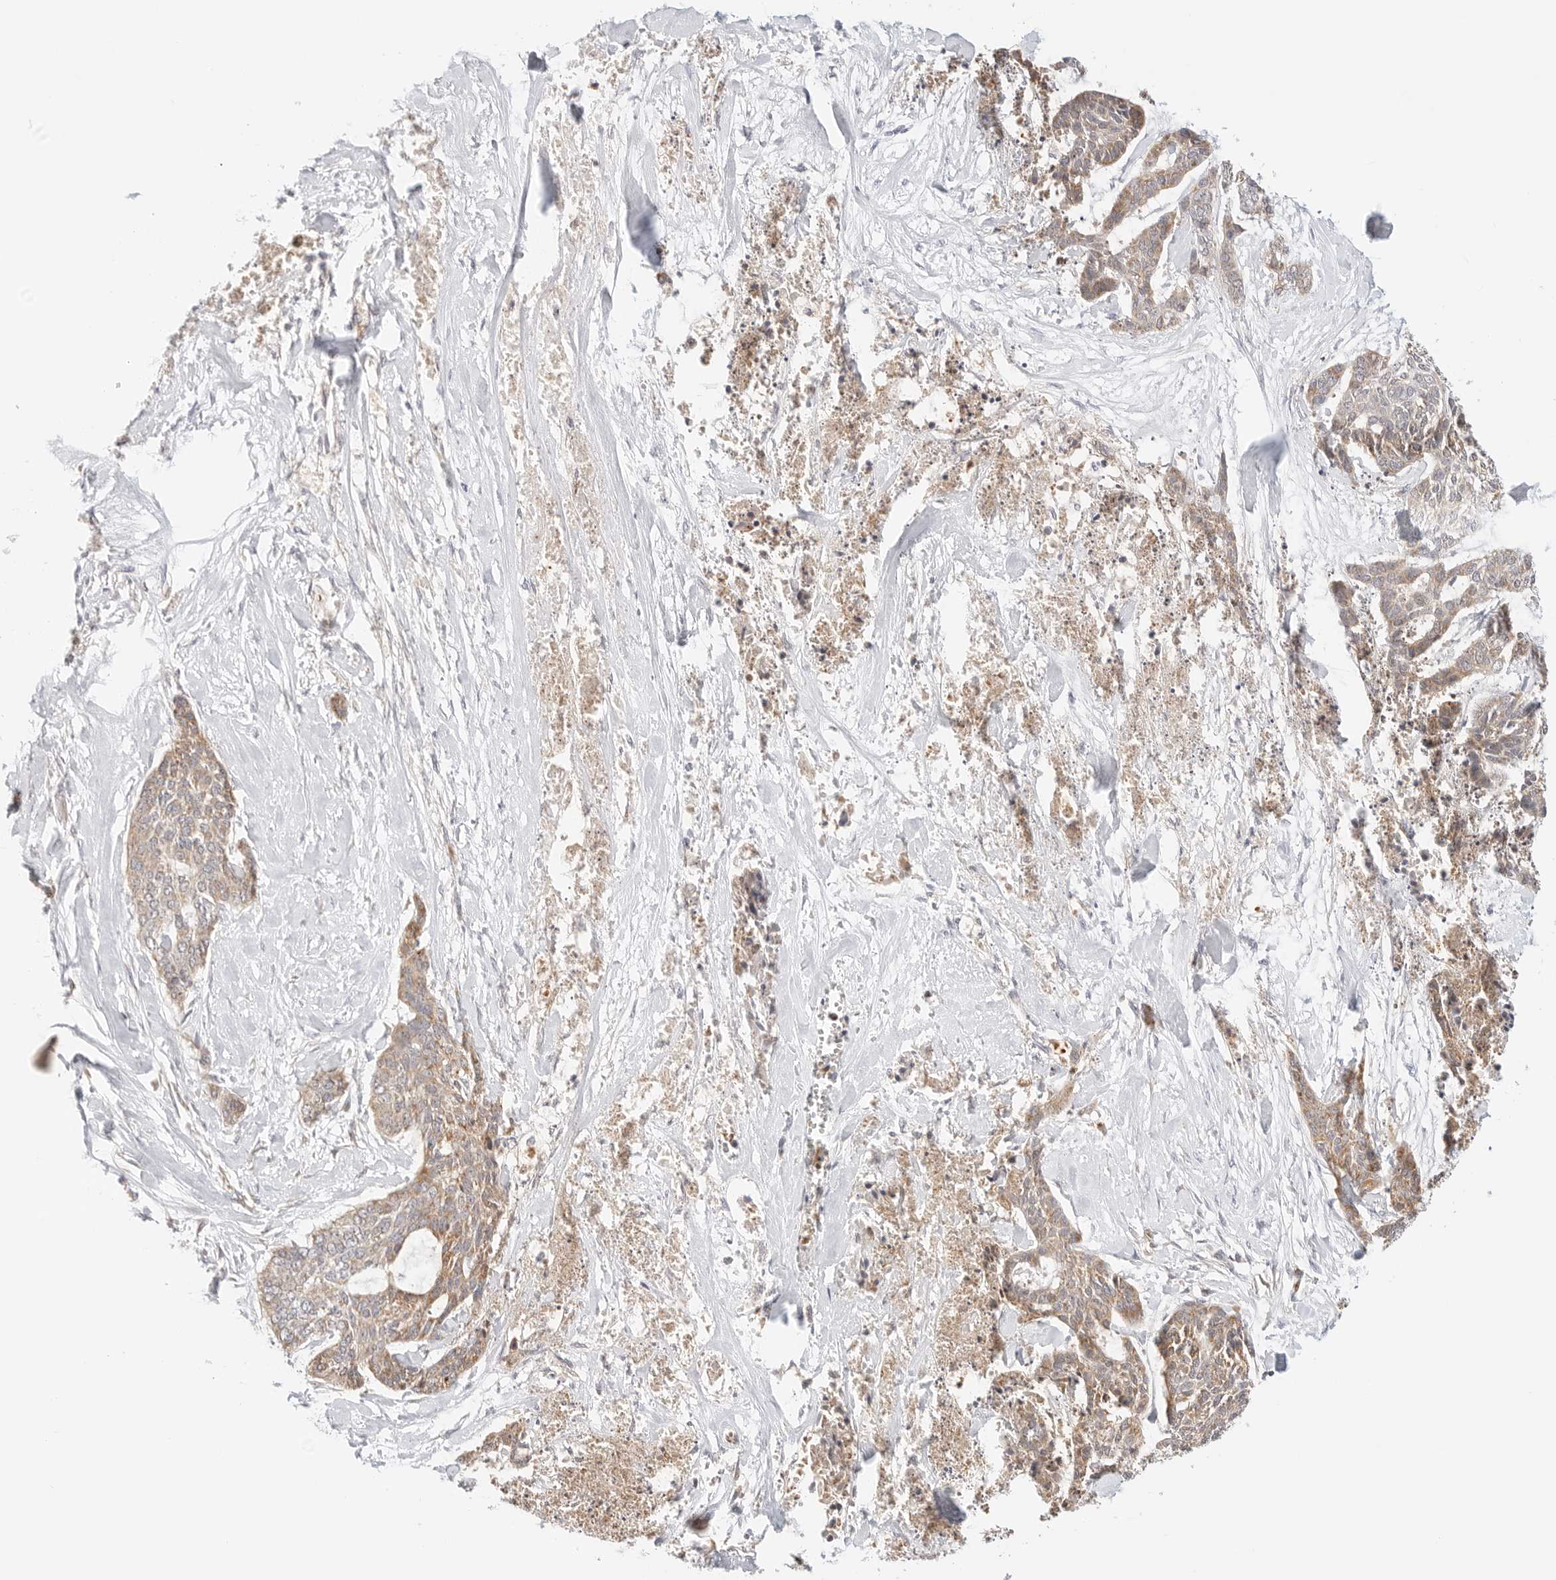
{"staining": {"intensity": "moderate", "quantity": ">75%", "location": "cytoplasmic/membranous"}, "tissue": "skin cancer", "cell_type": "Tumor cells", "image_type": "cancer", "snomed": [{"axis": "morphology", "description": "Basal cell carcinoma"}, {"axis": "topography", "description": "Skin"}], "caption": "Brown immunohistochemical staining in skin basal cell carcinoma displays moderate cytoplasmic/membranous expression in about >75% of tumor cells.", "gene": "ERO1B", "patient": {"sex": "female", "age": 64}}